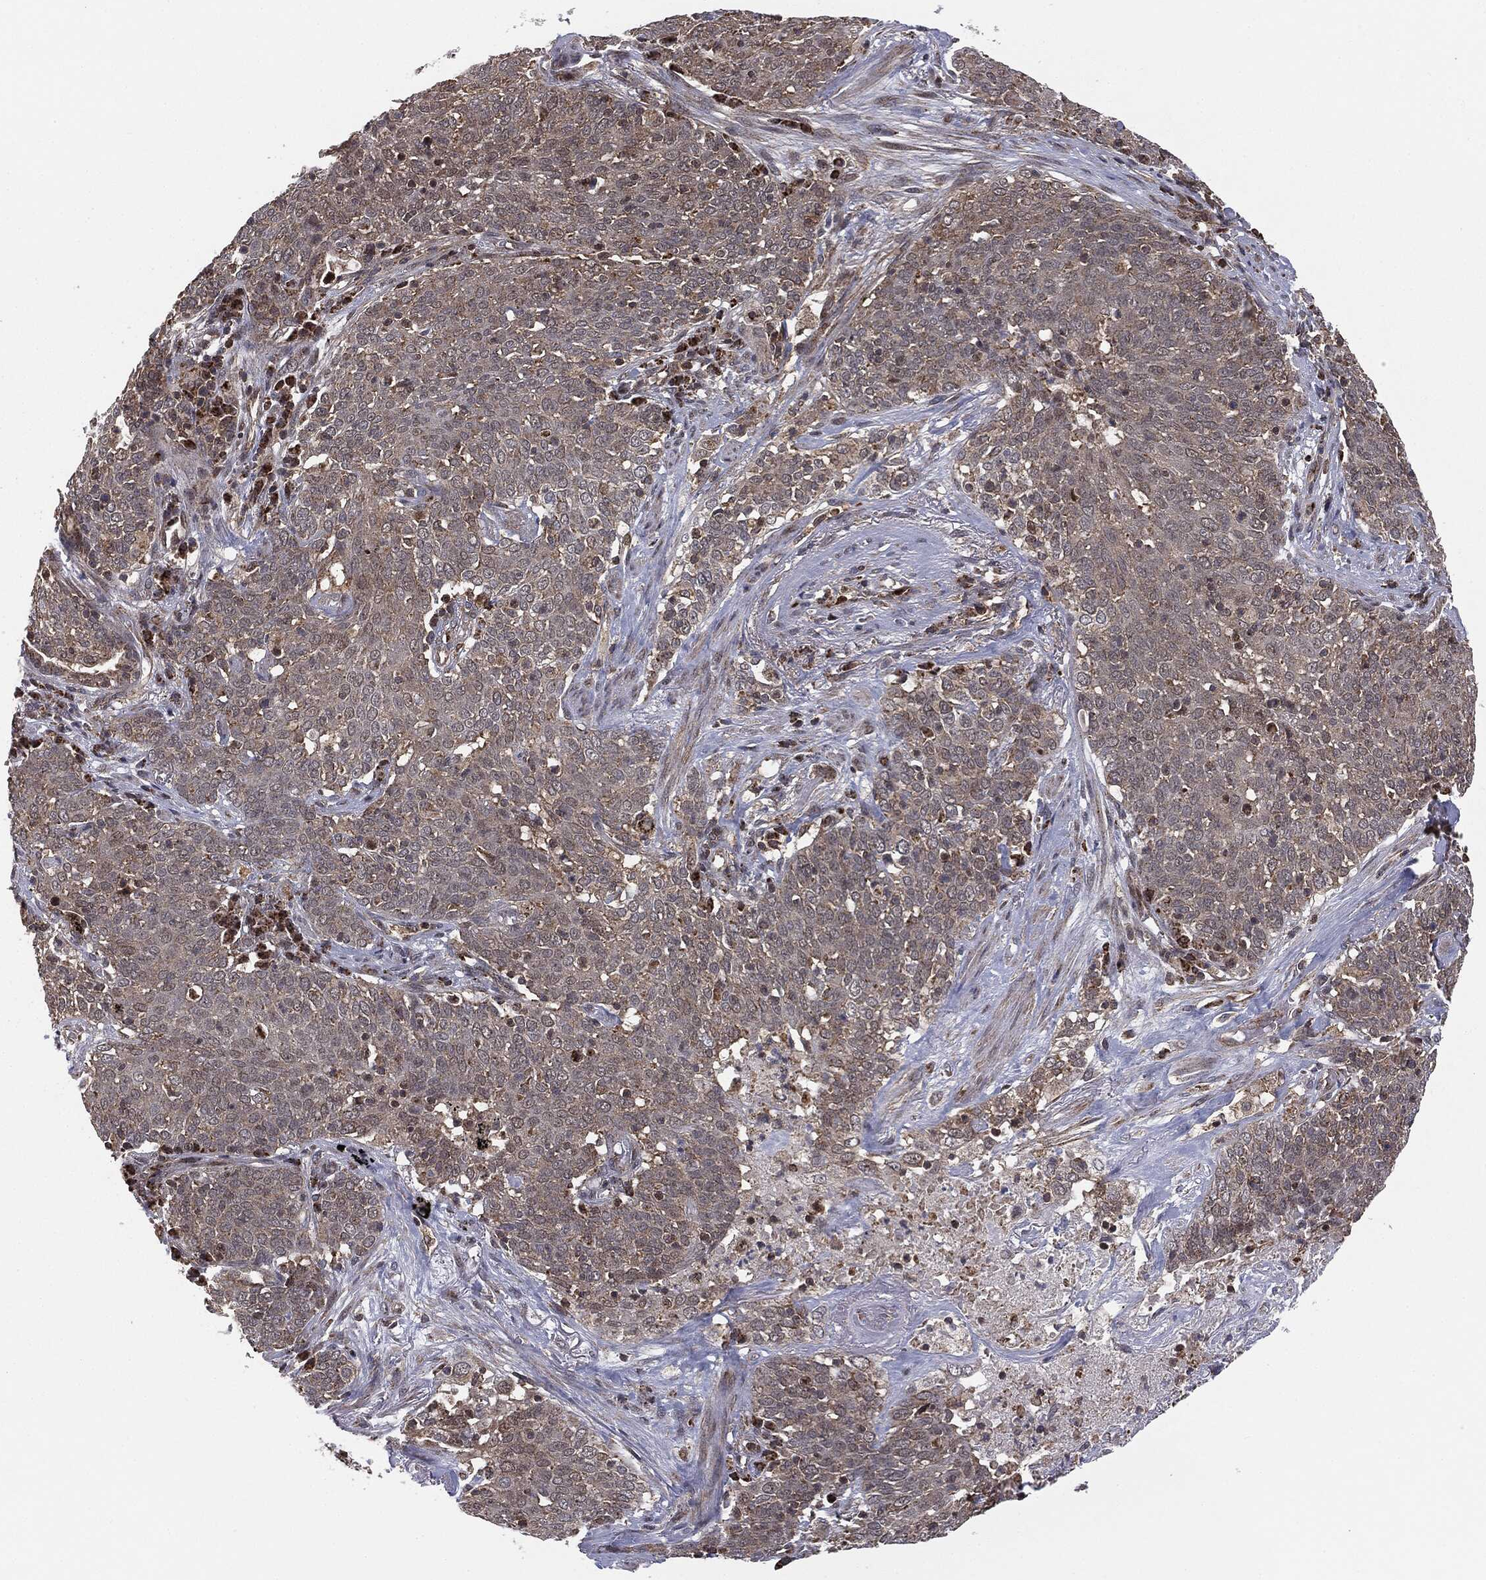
{"staining": {"intensity": "negative", "quantity": "none", "location": "none"}, "tissue": "lung cancer", "cell_type": "Tumor cells", "image_type": "cancer", "snomed": [{"axis": "morphology", "description": "Squamous cell carcinoma, NOS"}, {"axis": "topography", "description": "Lung"}], "caption": "A high-resolution image shows immunohistochemistry (IHC) staining of lung squamous cell carcinoma, which shows no significant staining in tumor cells.", "gene": "MTOR", "patient": {"sex": "male", "age": 82}}